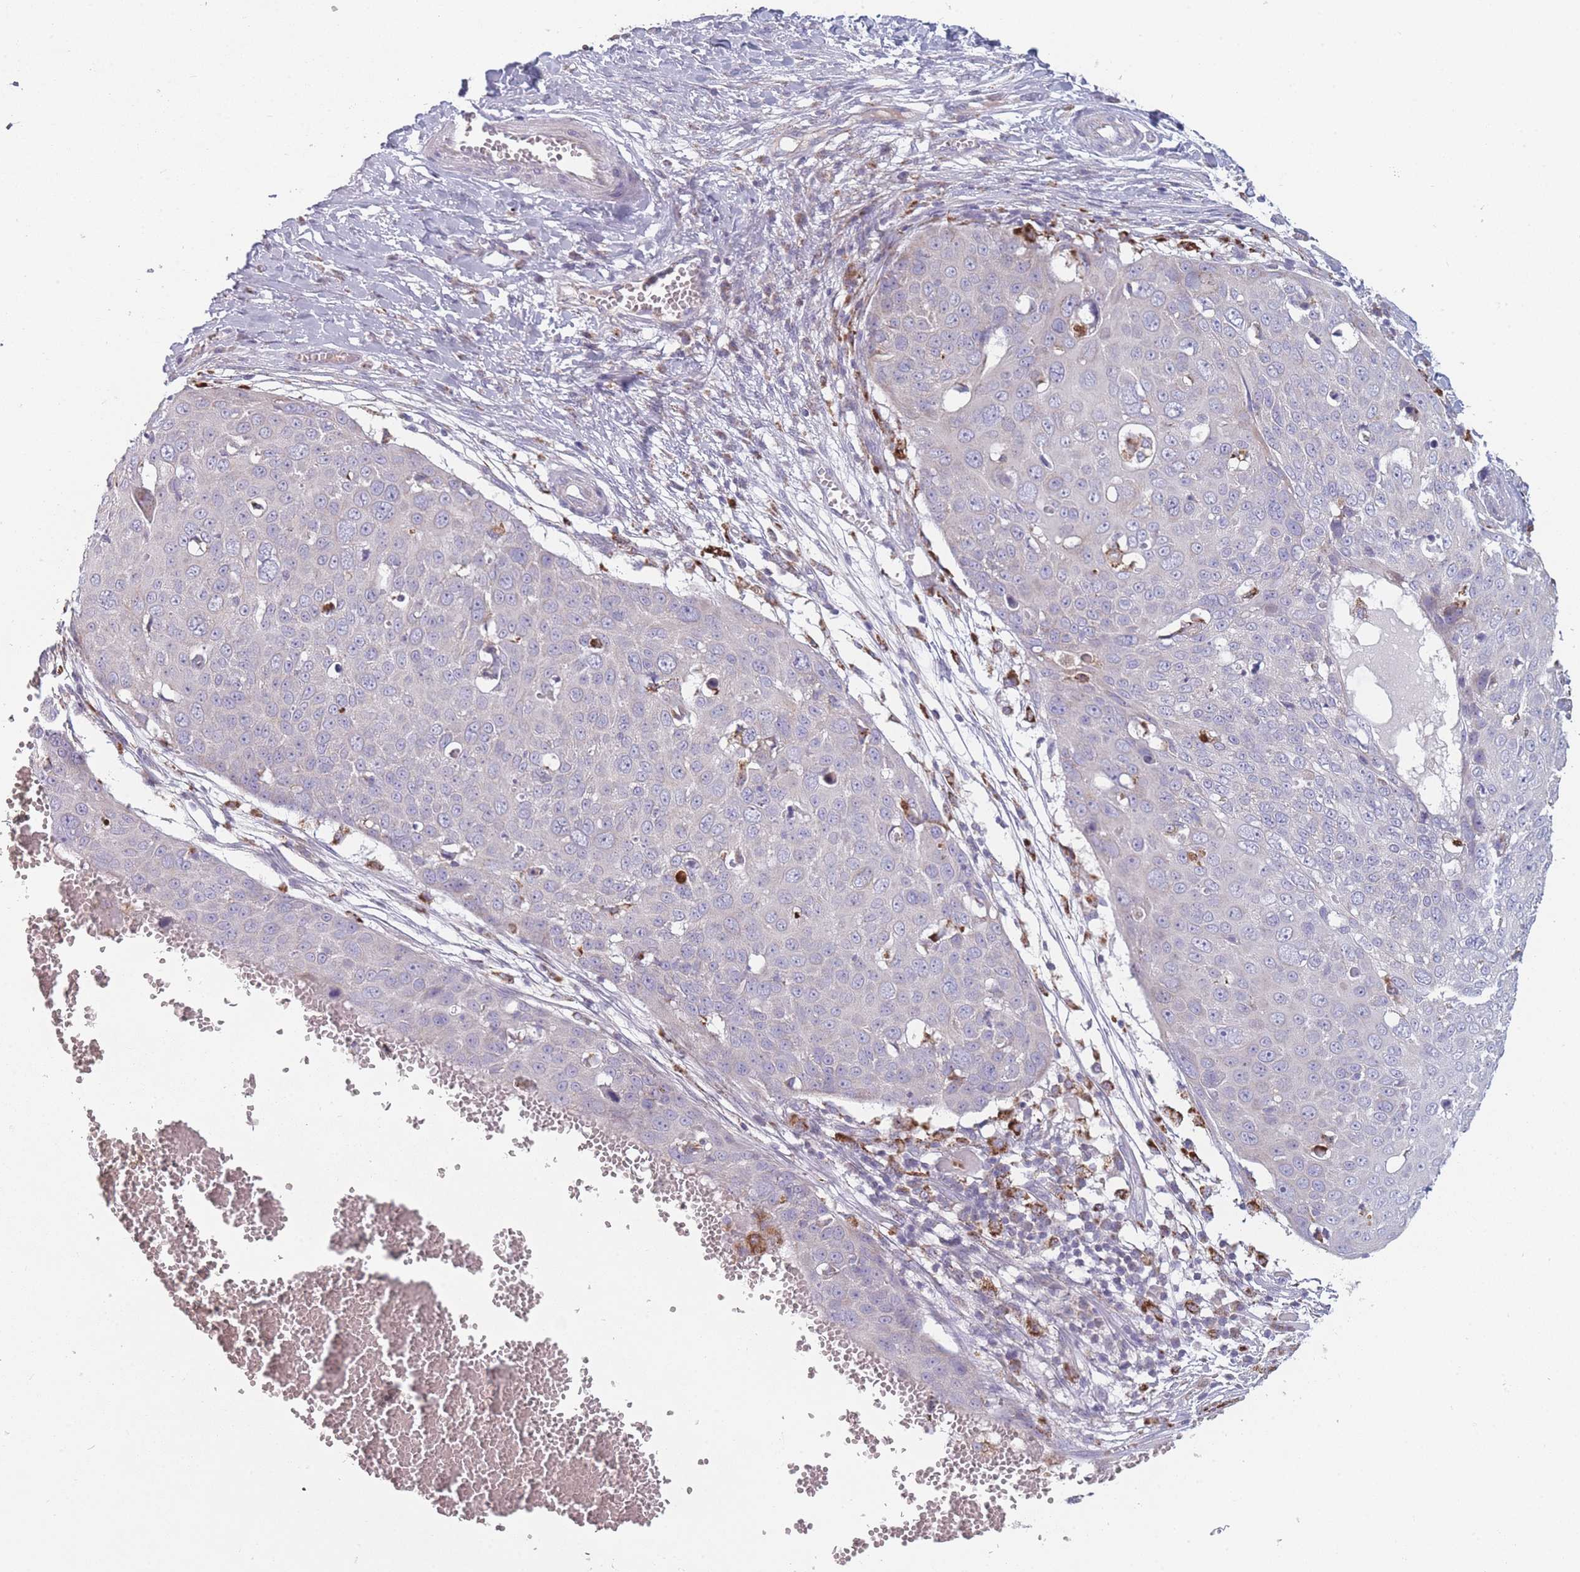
{"staining": {"intensity": "negative", "quantity": "none", "location": "none"}, "tissue": "skin cancer", "cell_type": "Tumor cells", "image_type": "cancer", "snomed": [{"axis": "morphology", "description": "Squamous cell carcinoma, NOS"}, {"axis": "topography", "description": "Skin"}], "caption": "Immunohistochemistry histopathology image of neoplastic tissue: skin cancer stained with DAB exhibits no significant protein positivity in tumor cells. (DAB (3,3'-diaminobenzidine) IHC visualized using brightfield microscopy, high magnification).", "gene": "PEX11B", "patient": {"sex": "male", "age": 71}}